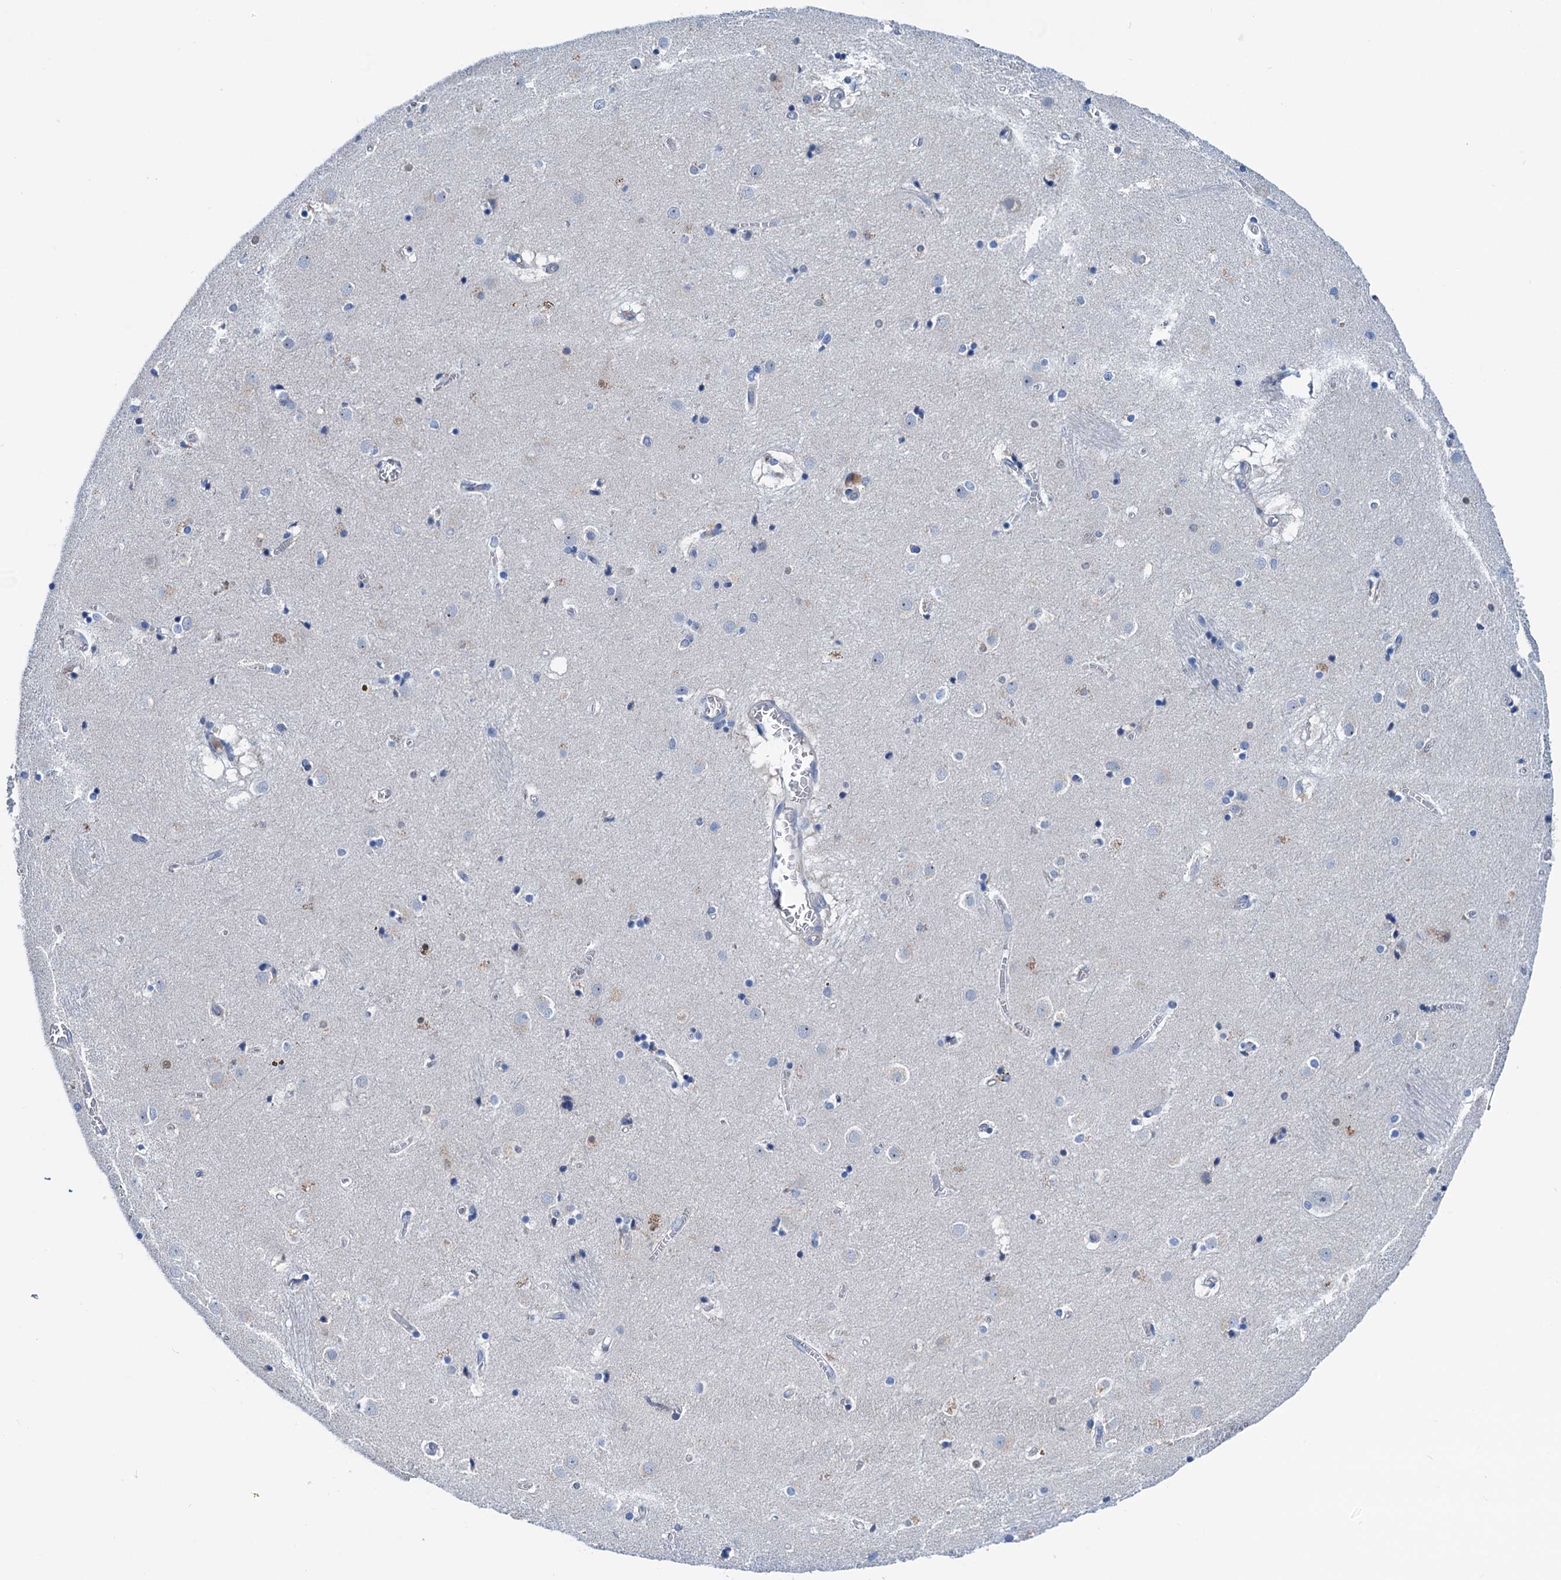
{"staining": {"intensity": "negative", "quantity": "none", "location": "none"}, "tissue": "caudate", "cell_type": "Glial cells", "image_type": "normal", "snomed": [{"axis": "morphology", "description": "Normal tissue, NOS"}, {"axis": "topography", "description": "Lateral ventricle wall"}], "caption": "This micrograph is of unremarkable caudate stained with immunohistochemistry (IHC) to label a protein in brown with the nuclei are counter-stained blue. There is no positivity in glial cells. (Stains: DAB immunohistochemistry with hematoxylin counter stain, Microscopy: brightfield microscopy at high magnification).", "gene": "KNDC1", "patient": {"sex": "male", "age": 70}}